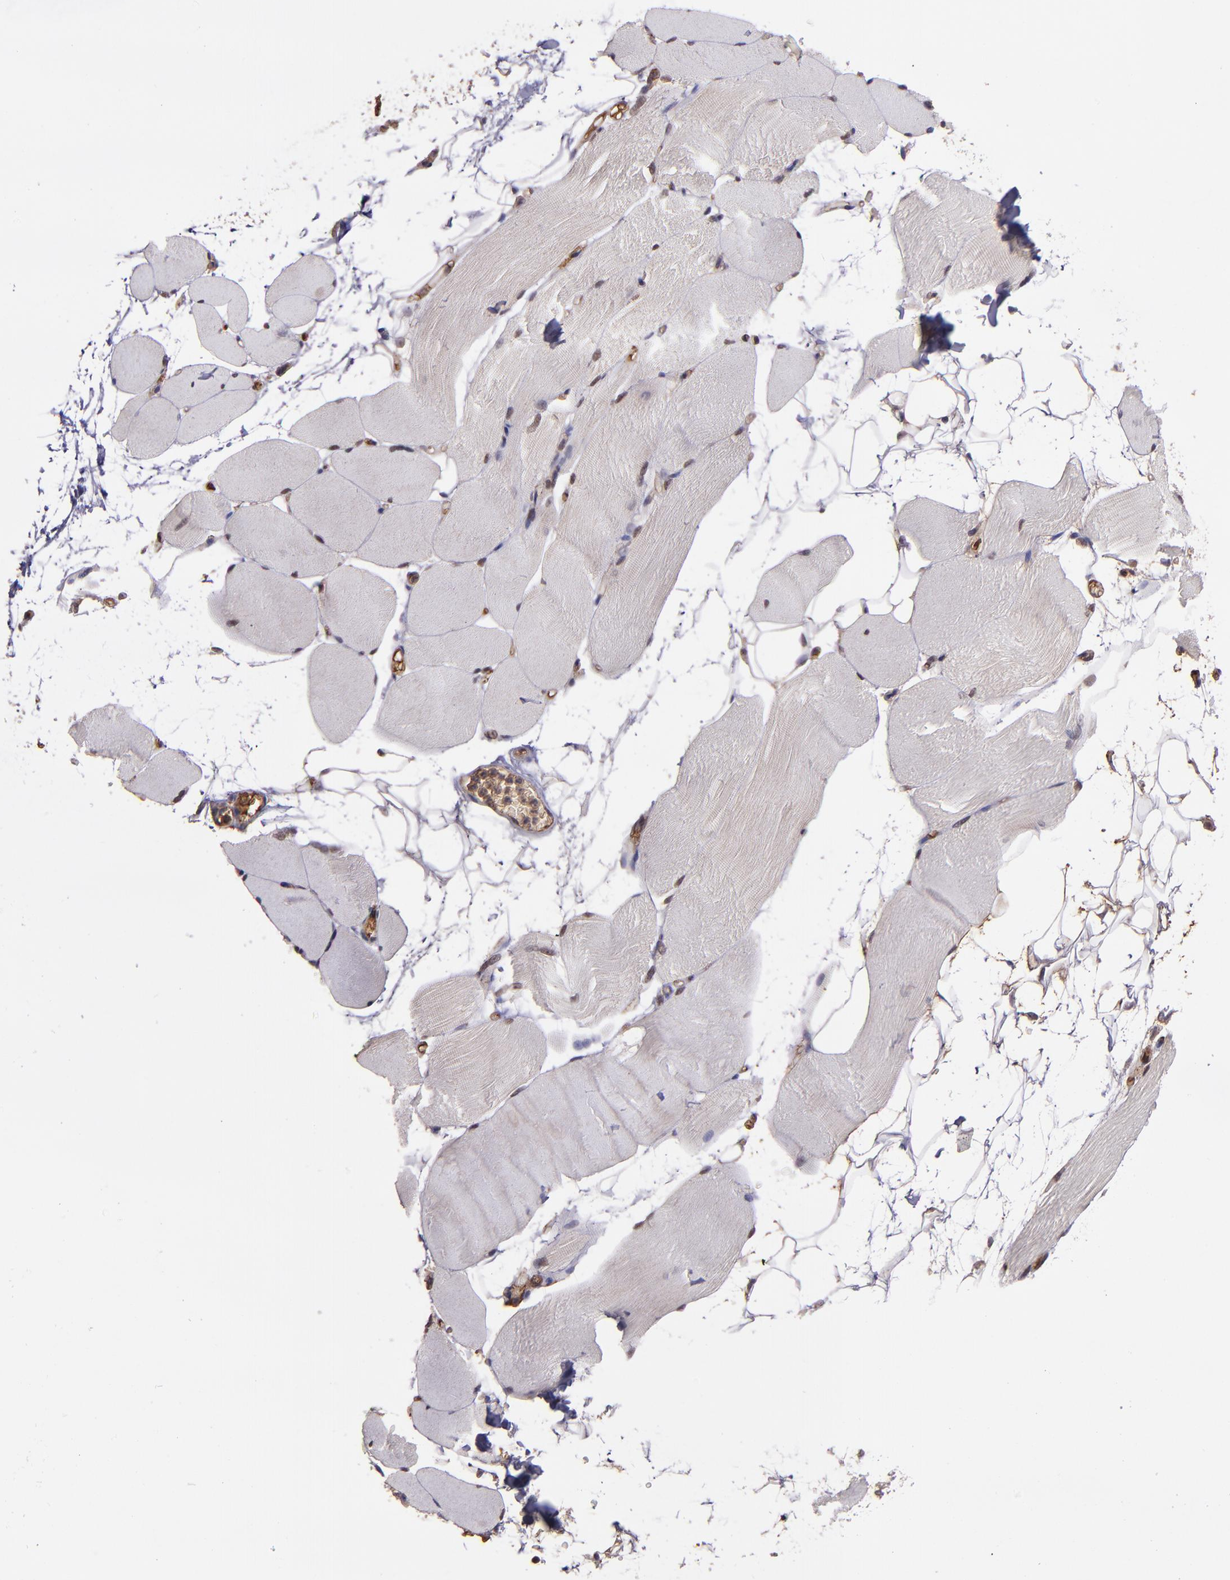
{"staining": {"intensity": "negative", "quantity": "none", "location": "none"}, "tissue": "skeletal muscle", "cell_type": "Myocytes", "image_type": "normal", "snomed": [{"axis": "morphology", "description": "Normal tissue, NOS"}, {"axis": "topography", "description": "Skeletal muscle"}, {"axis": "topography", "description": "Parathyroid gland"}], "caption": "This is a micrograph of immunohistochemistry (IHC) staining of unremarkable skeletal muscle, which shows no positivity in myocytes.", "gene": "USP51", "patient": {"sex": "female", "age": 37}}